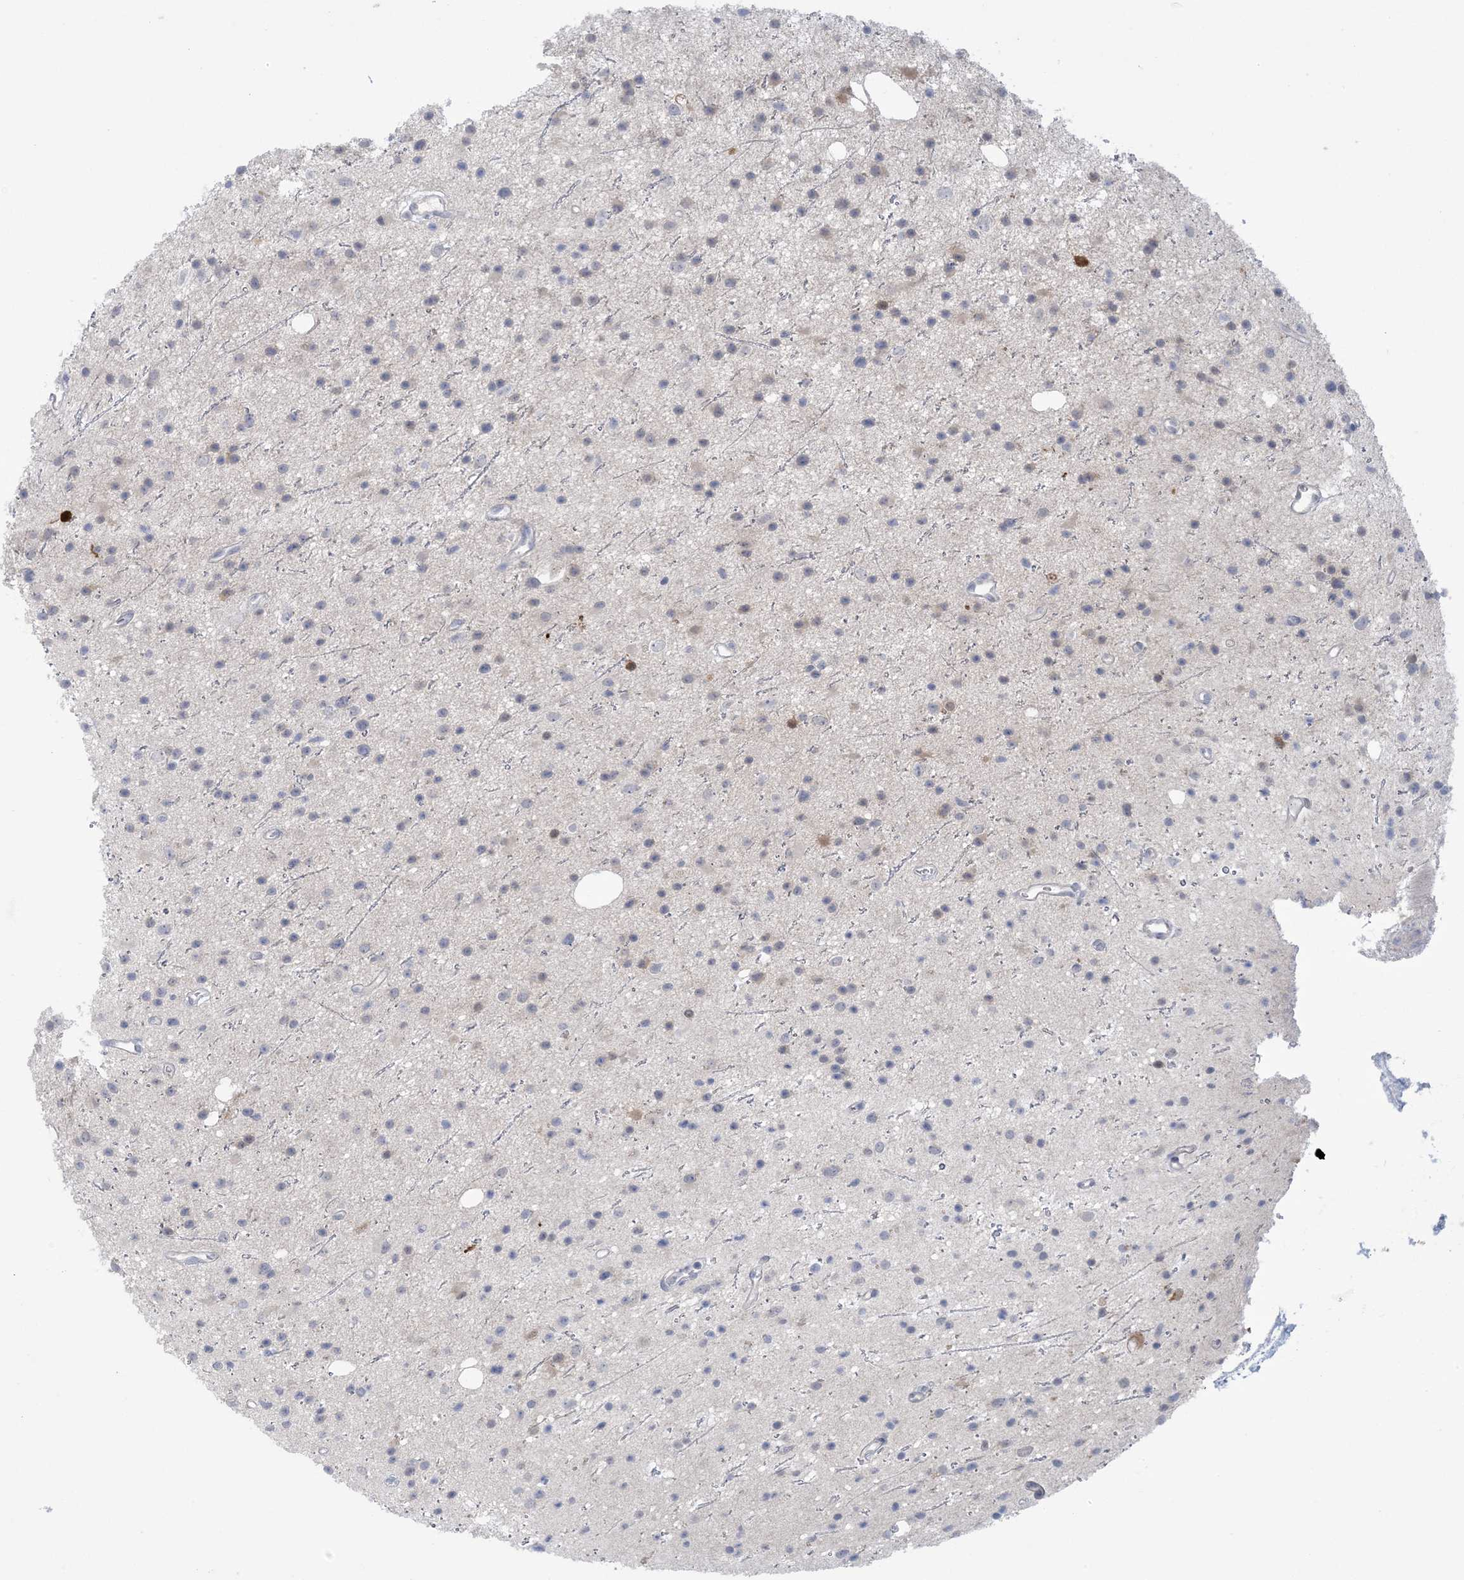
{"staining": {"intensity": "negative", "quantity": "none", "location": "none"}, "tissue": "glioma", "cell_type": "Tumor cells", "image_type": "cancer", "snomed": [{"axis": "morphology", "description": "Glioma, malignant, Low grade"}, {"axis": "topography", "description": "Cerebral cortex"}], "caption": "Glioma was stained to show a protein in brown. There is no significant expression in tumor cells. (DAB (3,3'-diaminobenzidine) immunohistochemistry (IHC) with hematoxylin counter stain).", "gene": "HMGCS1", "patient": {"sex": "female", "age": 39}}